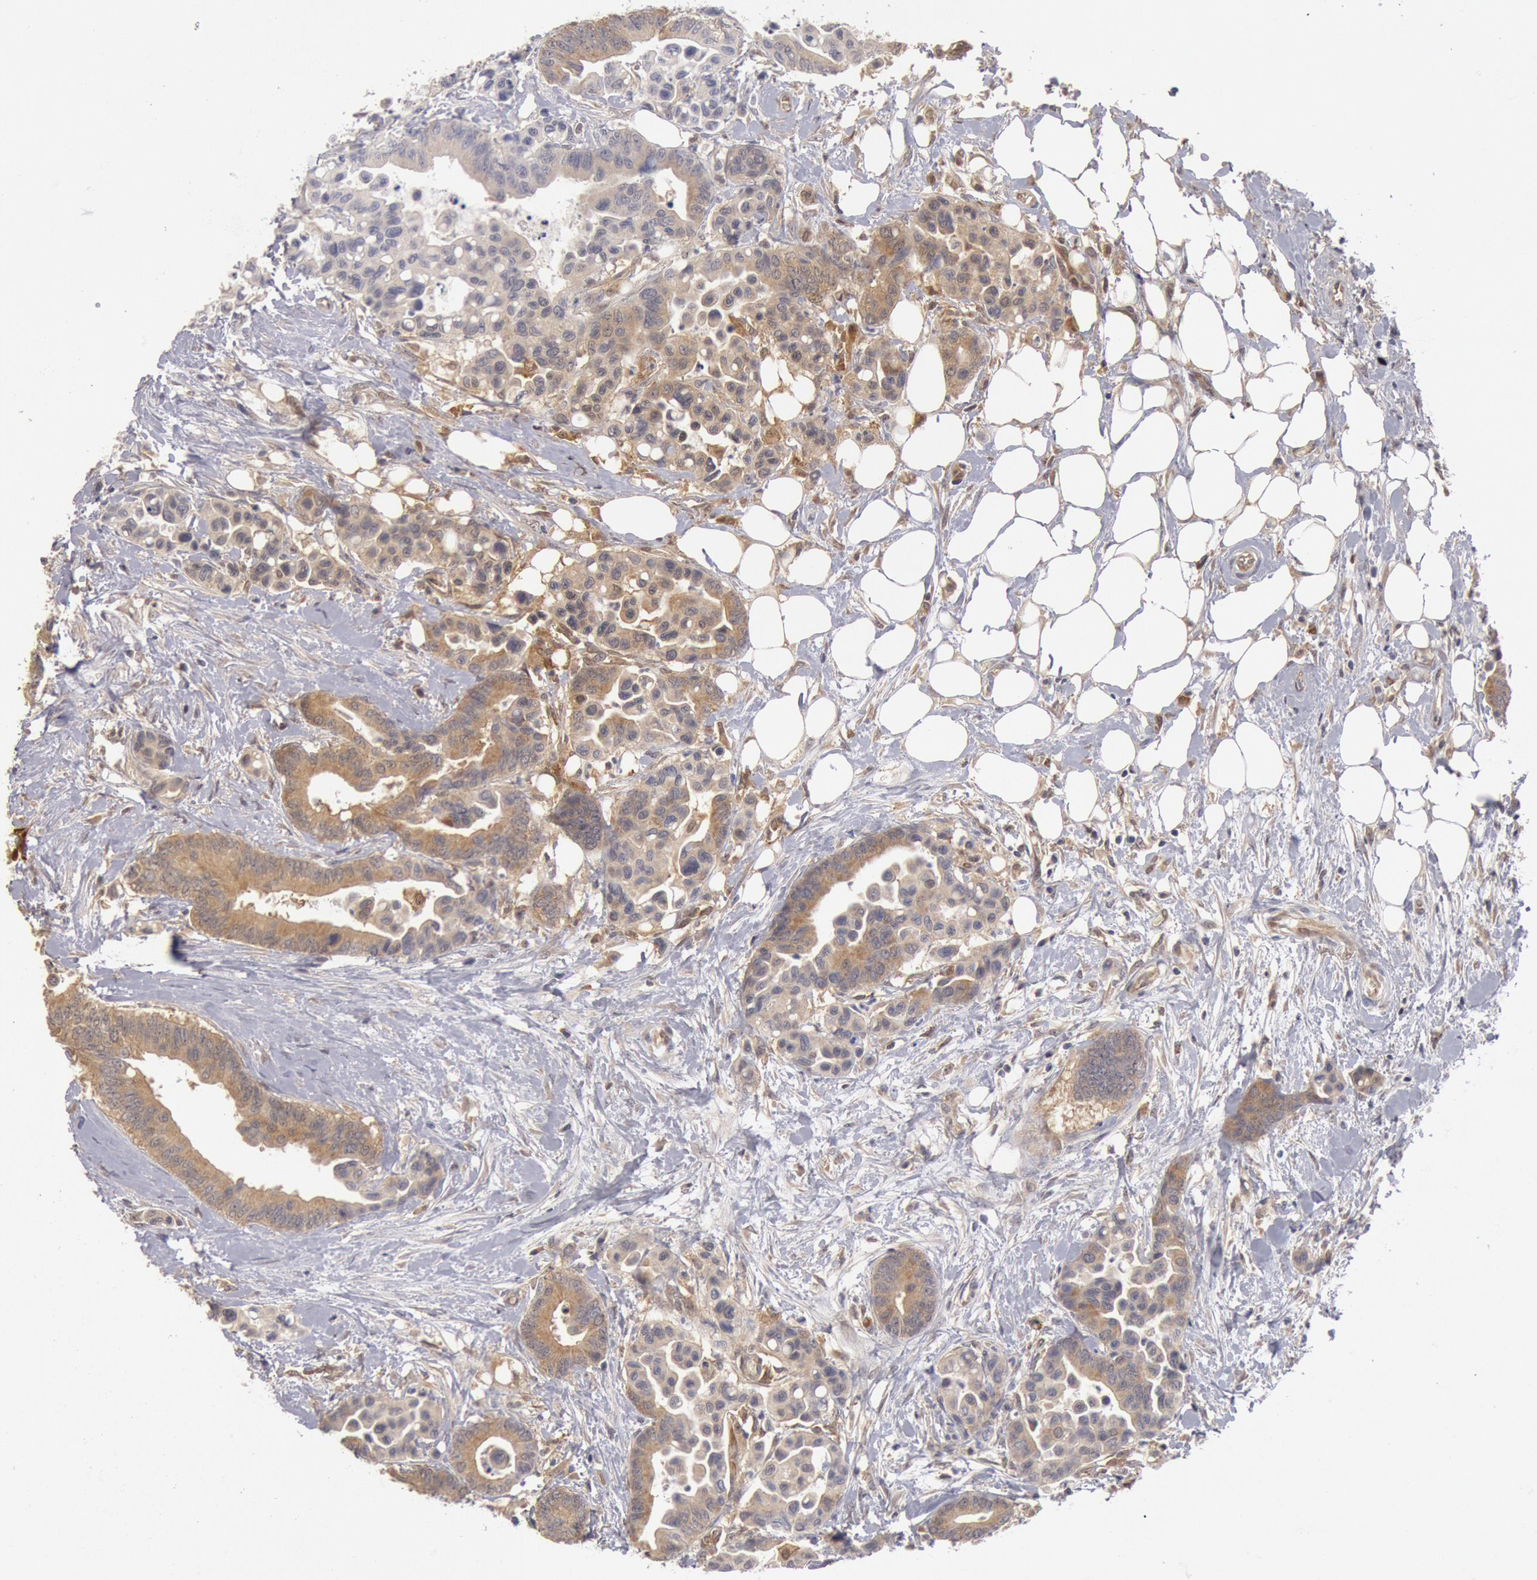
{"staining": {"intensity": "moderate", "quantity": ">75%", "location": "cytoplasmic/membranous"}, "tissue": "colorectal cancer", "cell_type": "Tumor cells", "image_type": "cancer", "snomed": [{"axis": "morphology", "description": "Adenocarcinoma, NOS"}, {"axis": "topography", "description": "Colon"}], "caption": "Tumor cells demonstrate medium levels of moderate cytoplasmic/membranous staining in approximately >75% of cells in colorectal cancer (adenocarcinoma). (brown staining indicates protein expression, while blue staining denotes nuclei).", "gene": "DNAJA1", "patient": {"sex": "male", "age": 82}}